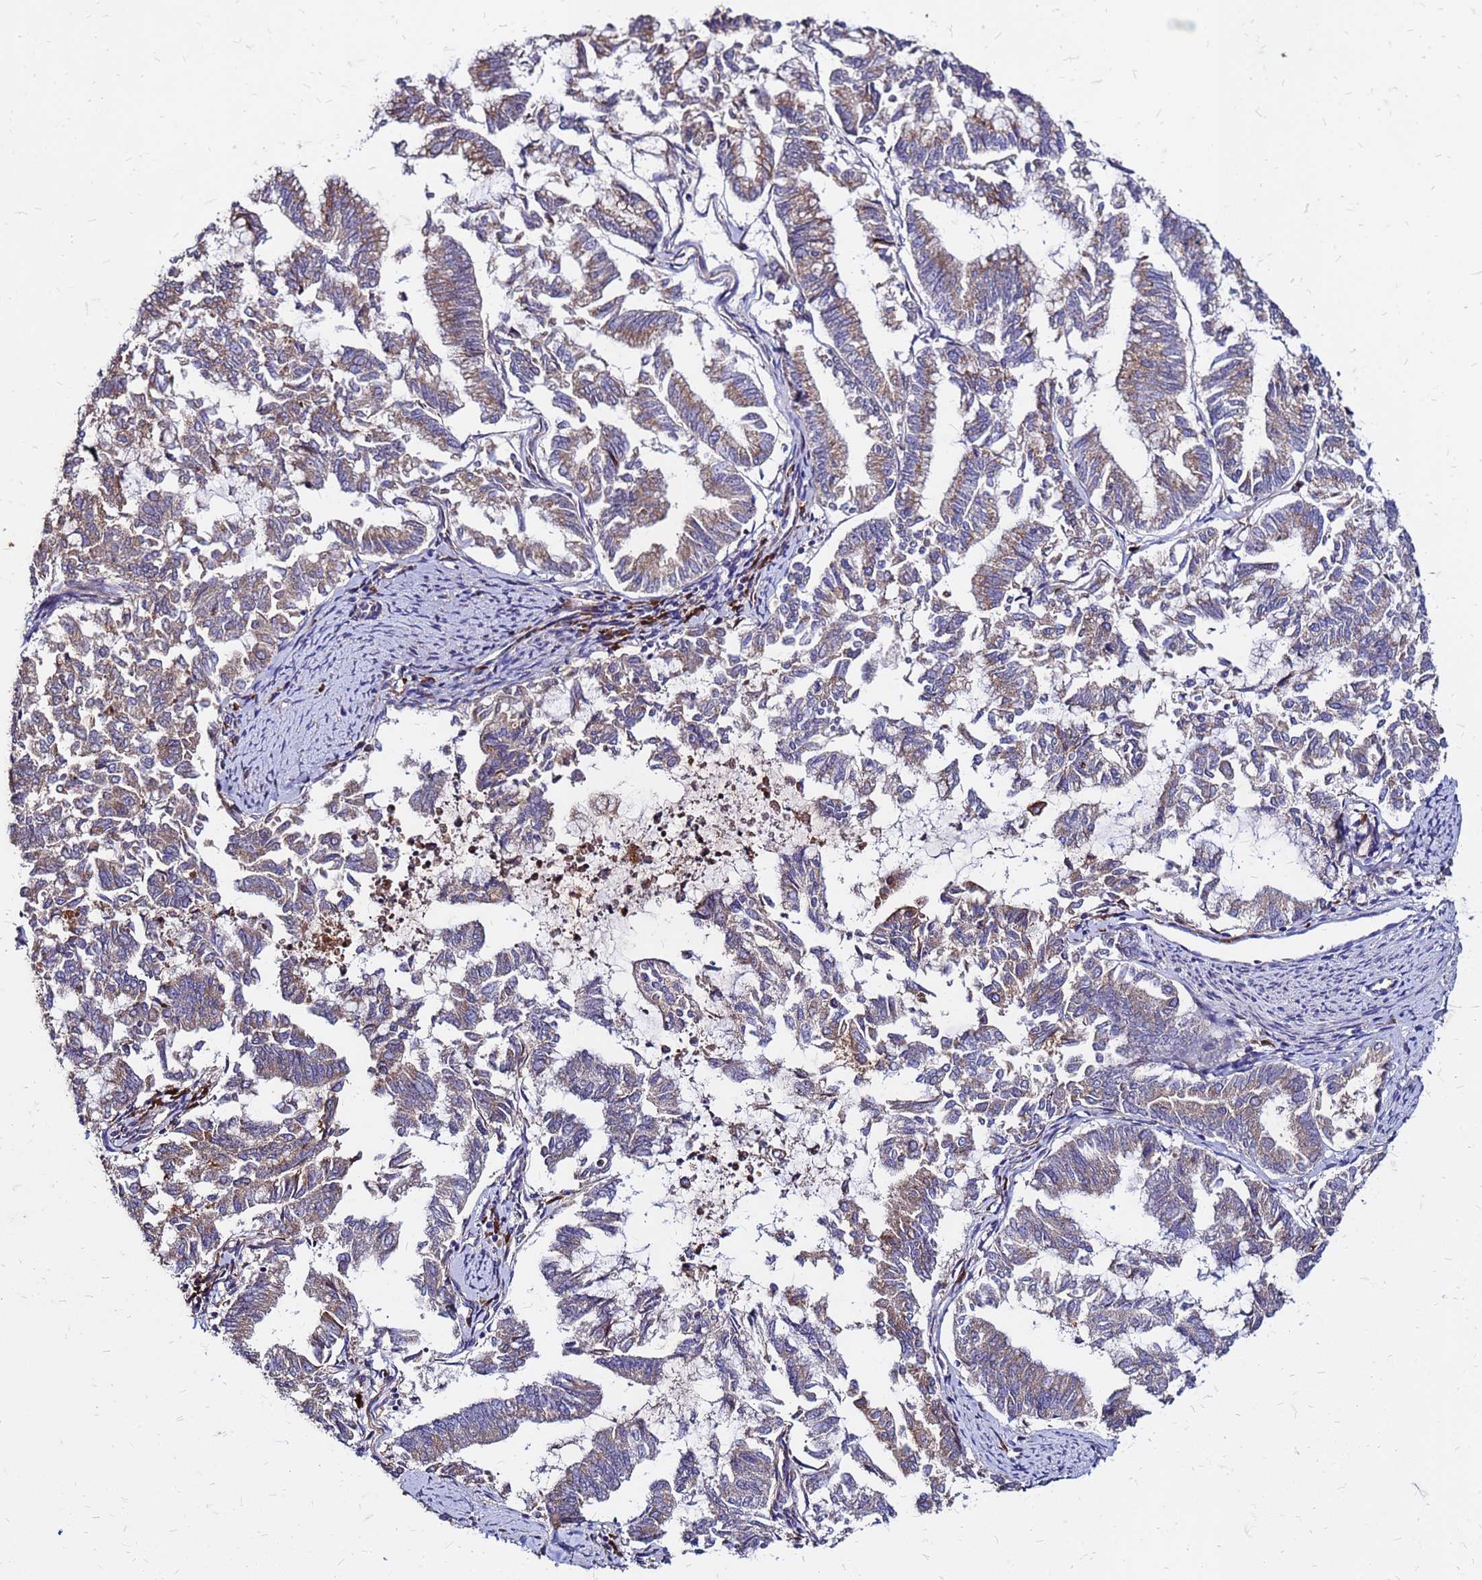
{"staining": {"intensity": "moderate", "quantity": "25%-75%", "location": "cytoplasmic/membranous"}, "tissue": "endometrial cancer", "cell_type": "Tumor cells", "image_type": "cancer", "snomed": [{"axis": "morphology", "description": "Adenocarcinoma, NOS"}, {"axis": "topography", "description": "Endometrium"}], "caption": "Protein staining demonstrates moderate cytoplasmic/membranous expression in about 25%-75% of tumor cells in endometrial cancer (adenocarcinoma).", "gene": "VMO1", "patient": {"sex": "female", "age": 79}}